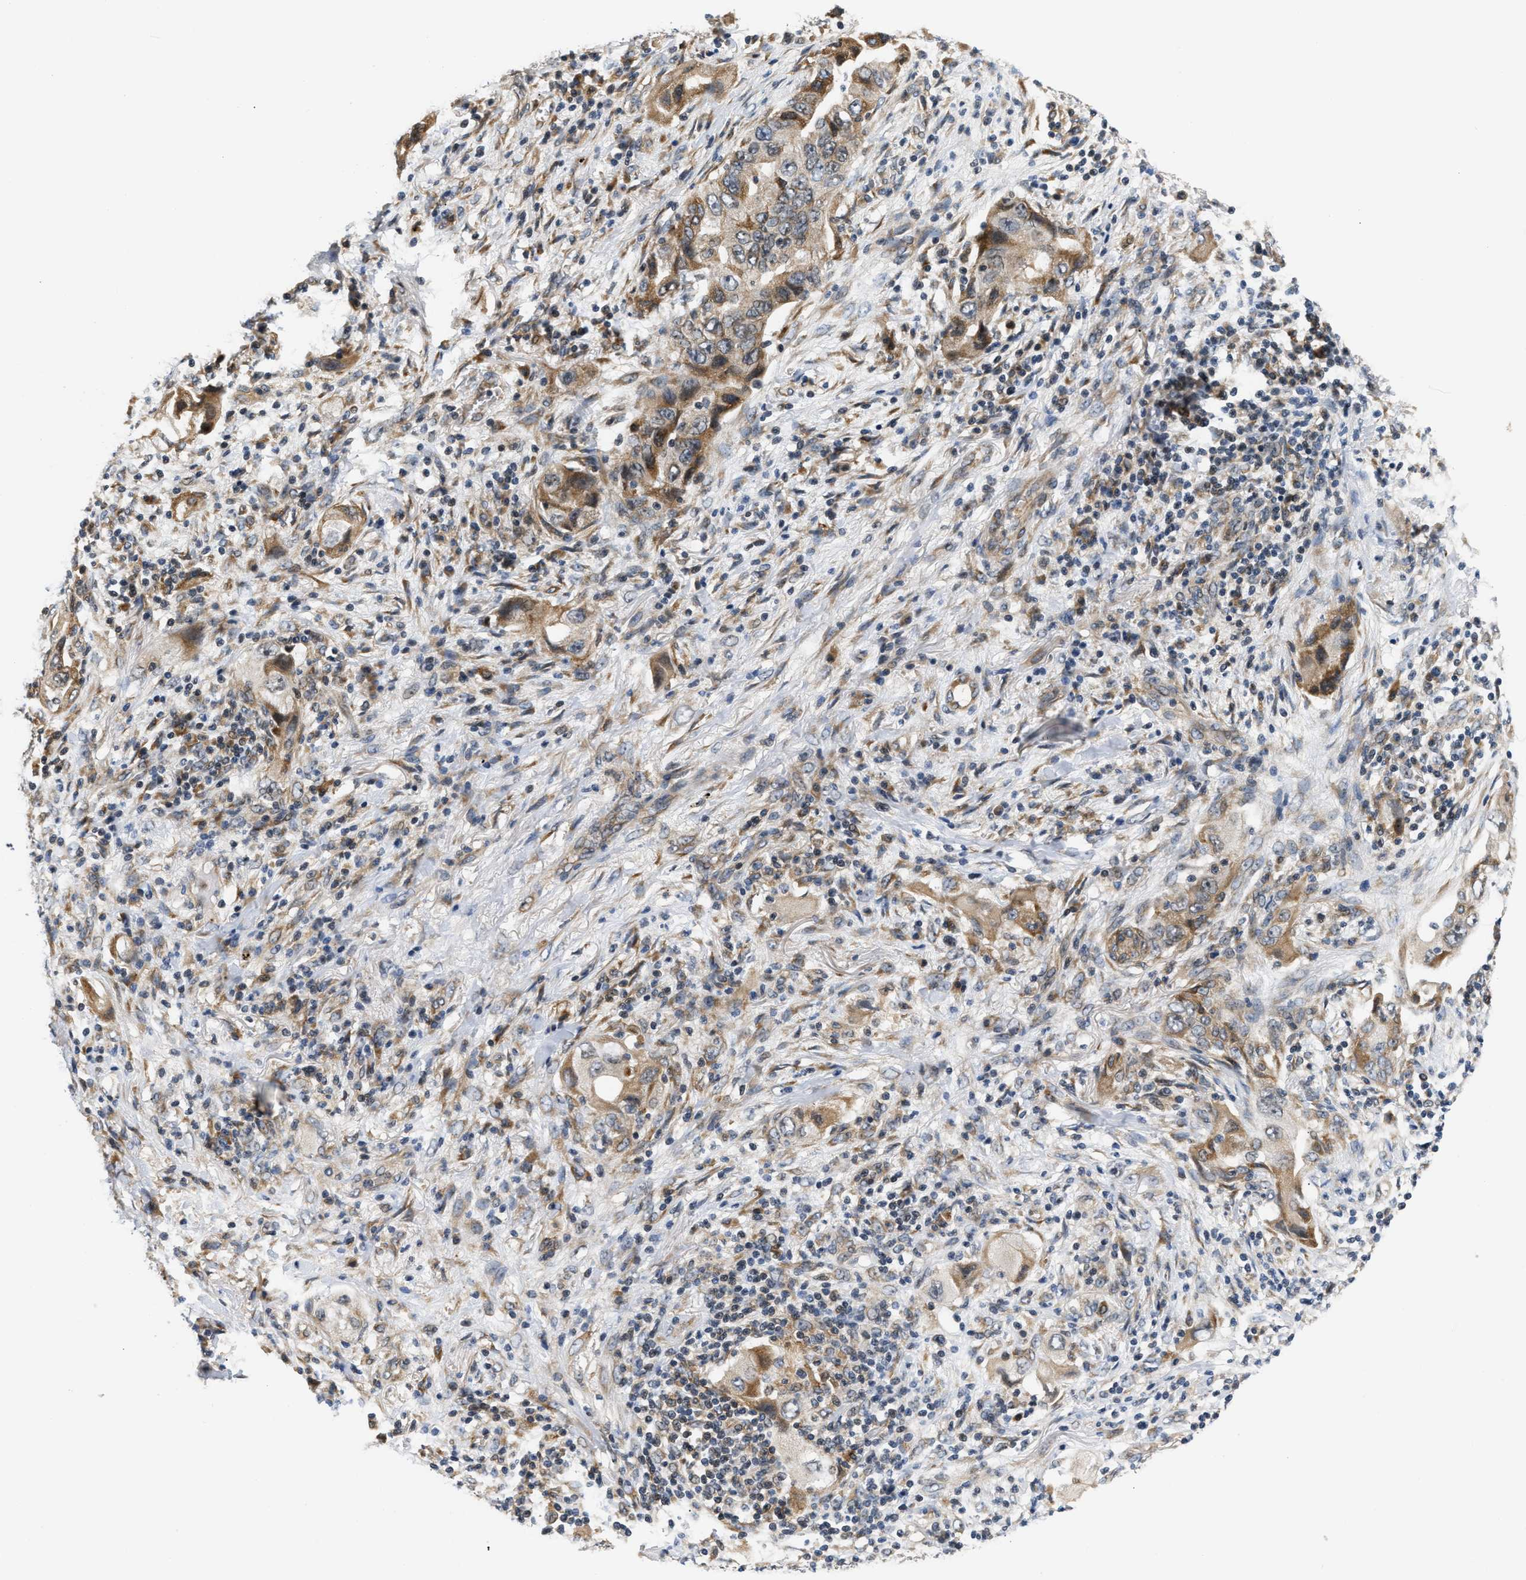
{"staining": {"intensity": "moderate", "quantity": ">75%", "location": "cytoplasmic/membranous"}, "tissue": "lung cancer", "cell_type": "Tumor cells", "image_type": "cancer", "snomed": [{"axis": "morphology", "description": "Adenocarcinoma, NOS"}, {"axis": "topography", "description": "Lung"}], "caption": "Immunohistochemical staining of human lung cancer exhibits moderate cytoplasmic/membranous protein staining in about >75% of tumor cells.", "gene": "TNIP2", "patient": {"sex": "female", "age": 65}}